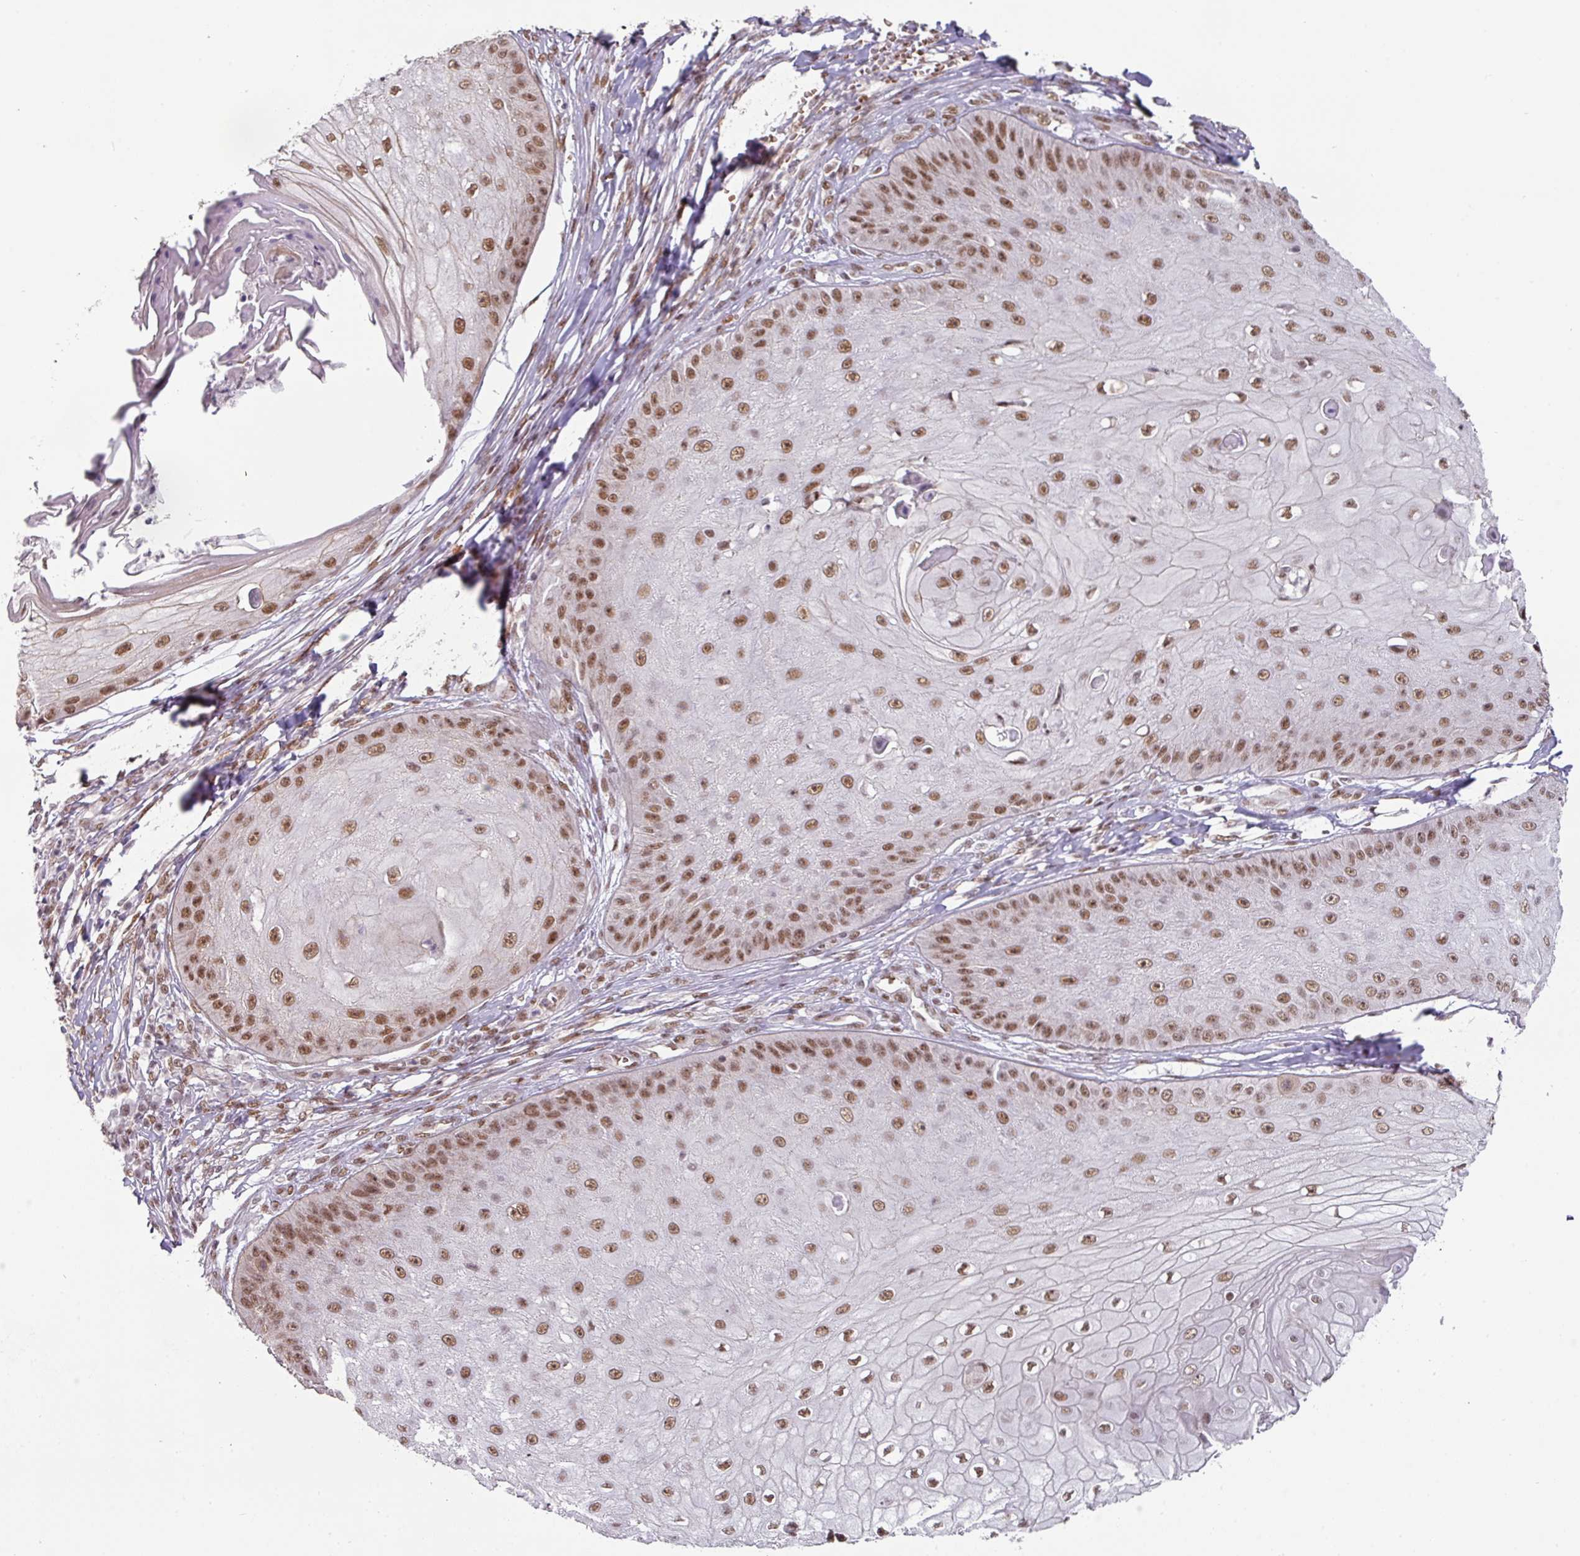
{"staining": {"intensity": "moderate", "quantity": ">75%", "location": "nuclear"}, "tissue": "skin cancer", "cell_type": "Tumor cells", "image_type": "cancer", "snomed": [{"axis": "morphology", "description": "Squamous cell carcinoma, NOS"}, {"axis": "topography", "description": "Skin"}], "caption": "Protein staining of skin cancer (squamous cell carcinoma) tissue exhibits moderate nuclear expression in approximately >75% of tumor cells.", "gene": "NCOA5", "patient": {"sex": "male", "age": 70}}